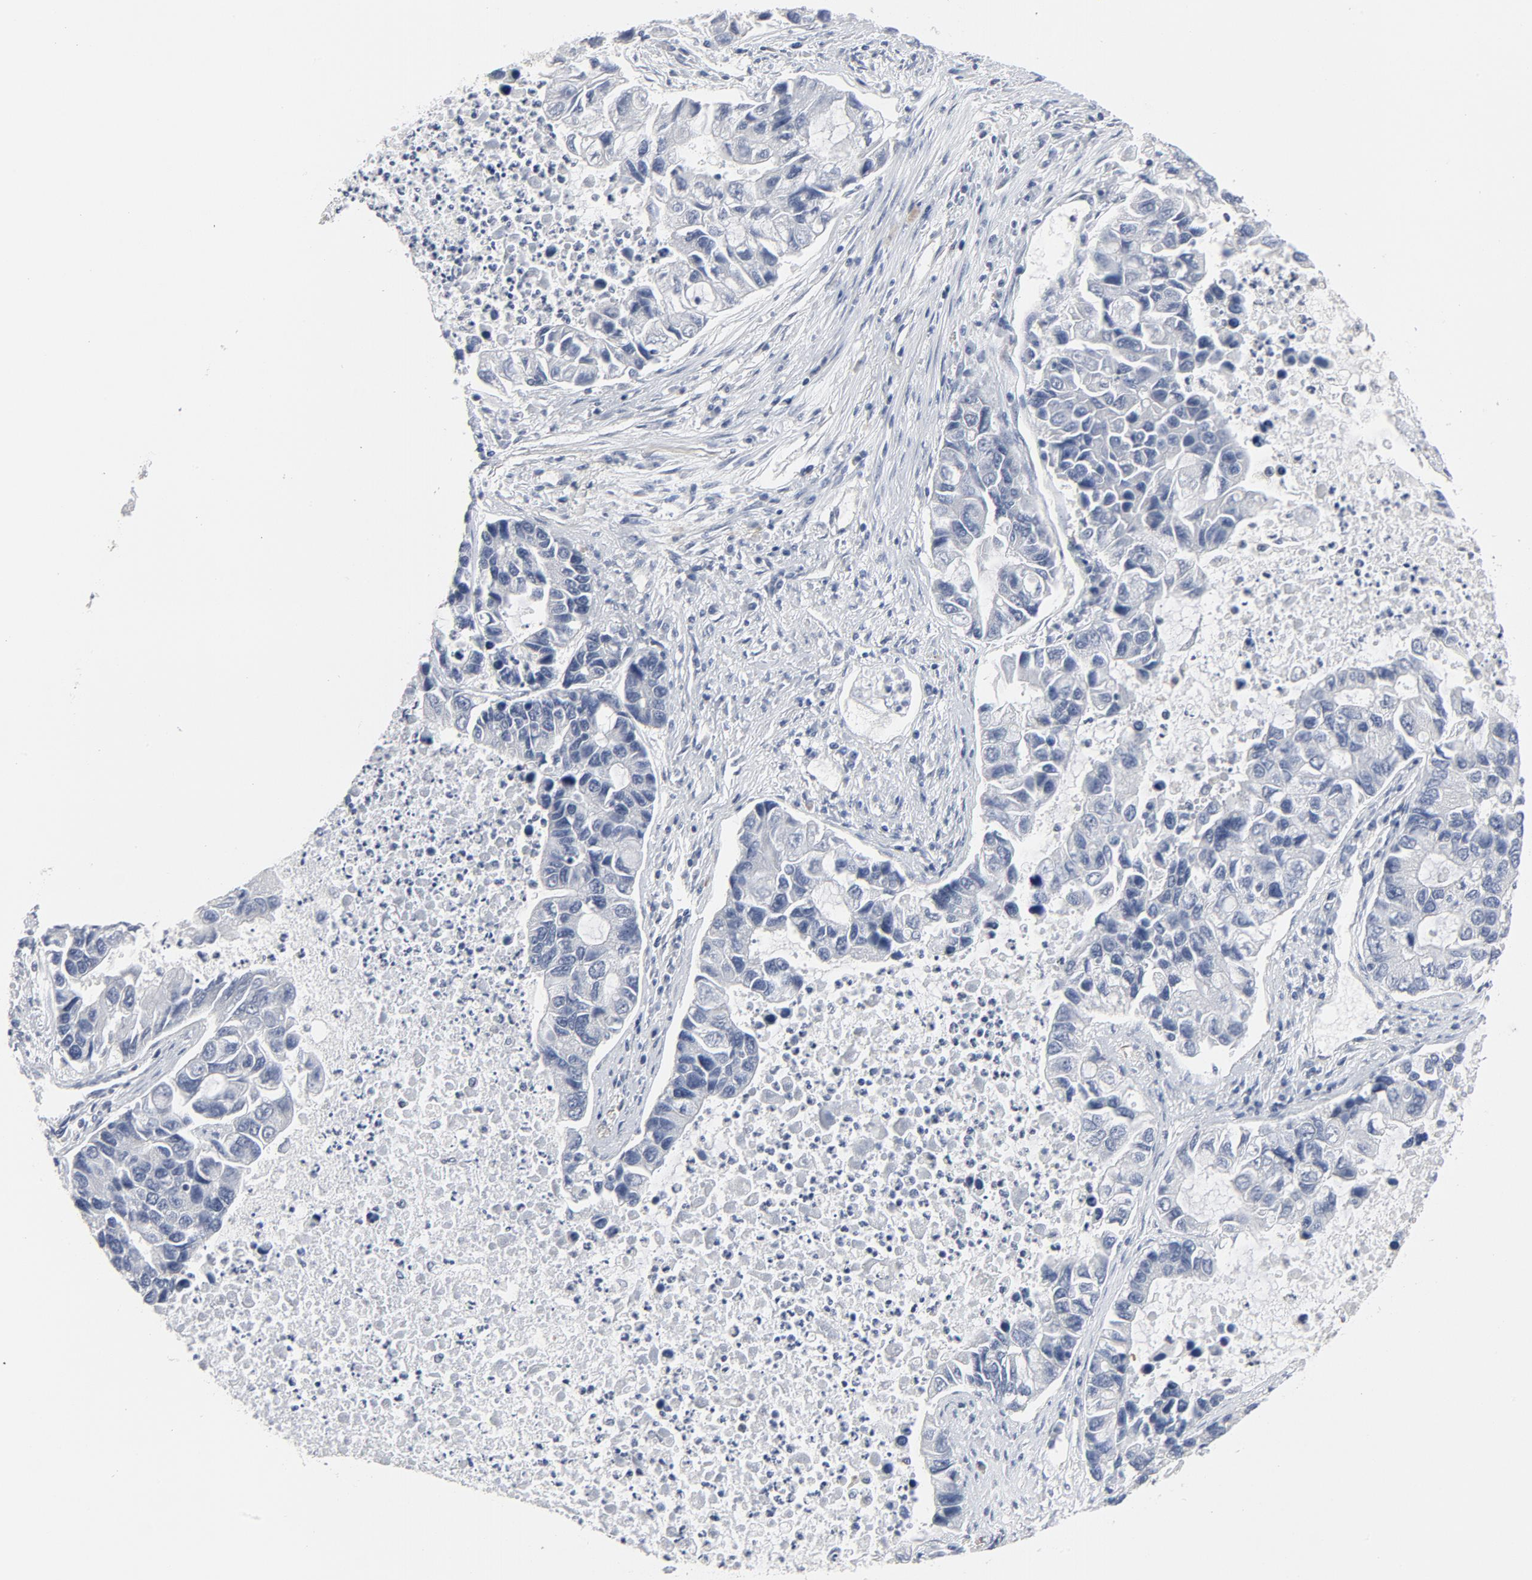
{"staining": {"intensity": "negative", "quantity": "none", "location": "none"}, "tissue": "lung cancer", "cell_type": "Tumor cells", "image_type": "cancer", "snomed": [{"axis": "morphology", "description": "Adenocarcinoma, NOS"}, {"axis": "topography", "description": "Lung"}], "caption": "DAB immunohistochemical staining of lung adenocarcinoma reveals no significant staining in tumor cells.", "gene": "NFKB1", "patient": {"sex": "female", "age": 51}}